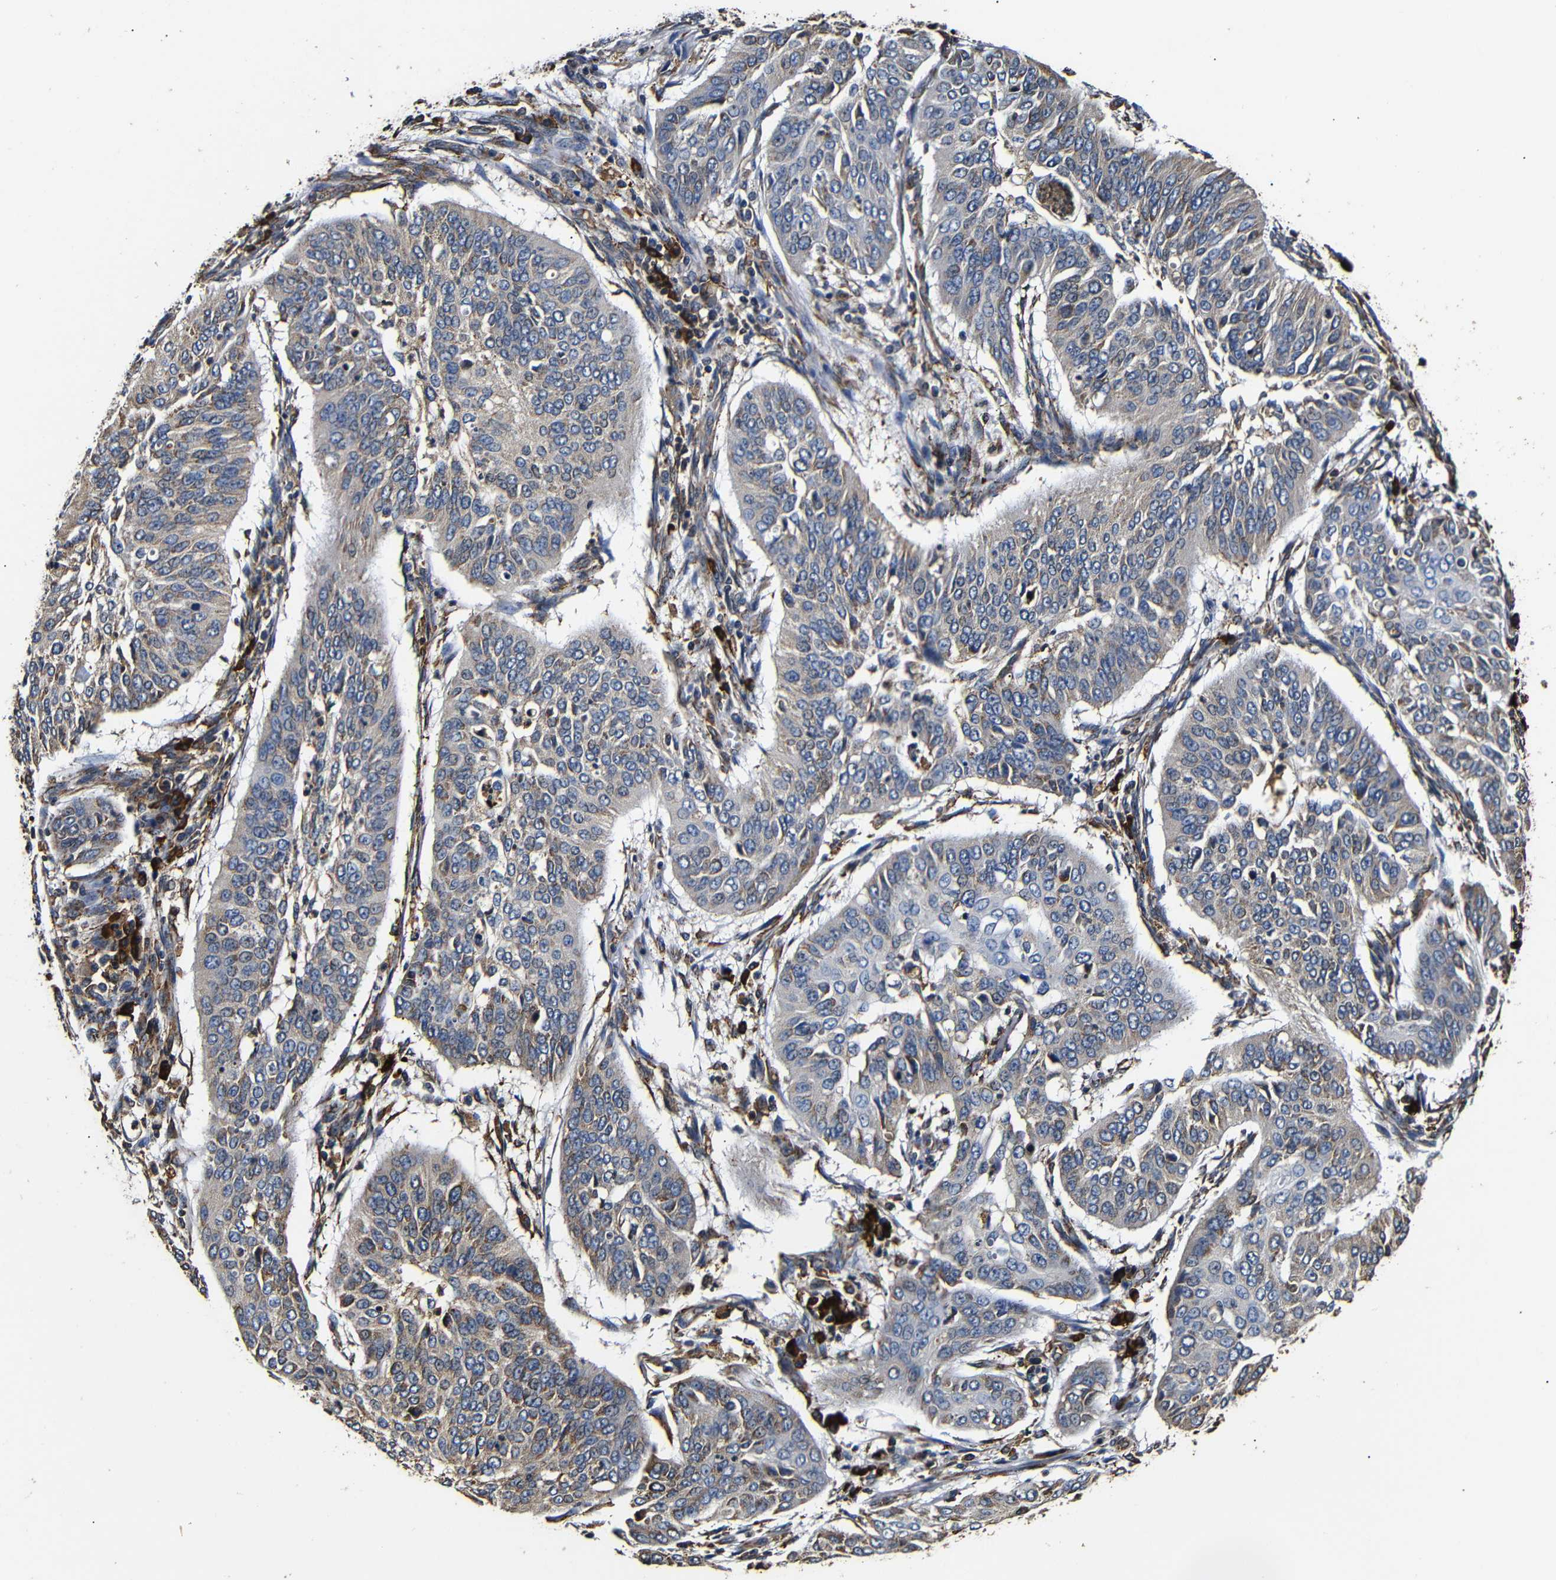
{"staining": {"intensity": "moderate", "quantity": "<25%", "location": "cytoplasmic/membranous"}, "tissue": "cervical cancer", "cell_type": "Tumor cells", "image_type": "cancer", "snomed": [{"axis": "morphology", "description": "Normal tissue, NOS"}, {"axis": "morphology", "description": "Squamous cell carcinoma, NOS"}, {"axis": "topography", "description": "Cervix"}], "caption": "Brown immunohistochemical staining in cervical cancer (squamous cell carcinoma) displays moderate cytoplasmic/membranous staining in about <25% of tumor cells.", "gene": "HHIP", "patient": {"sex": "female", "age": 39}}